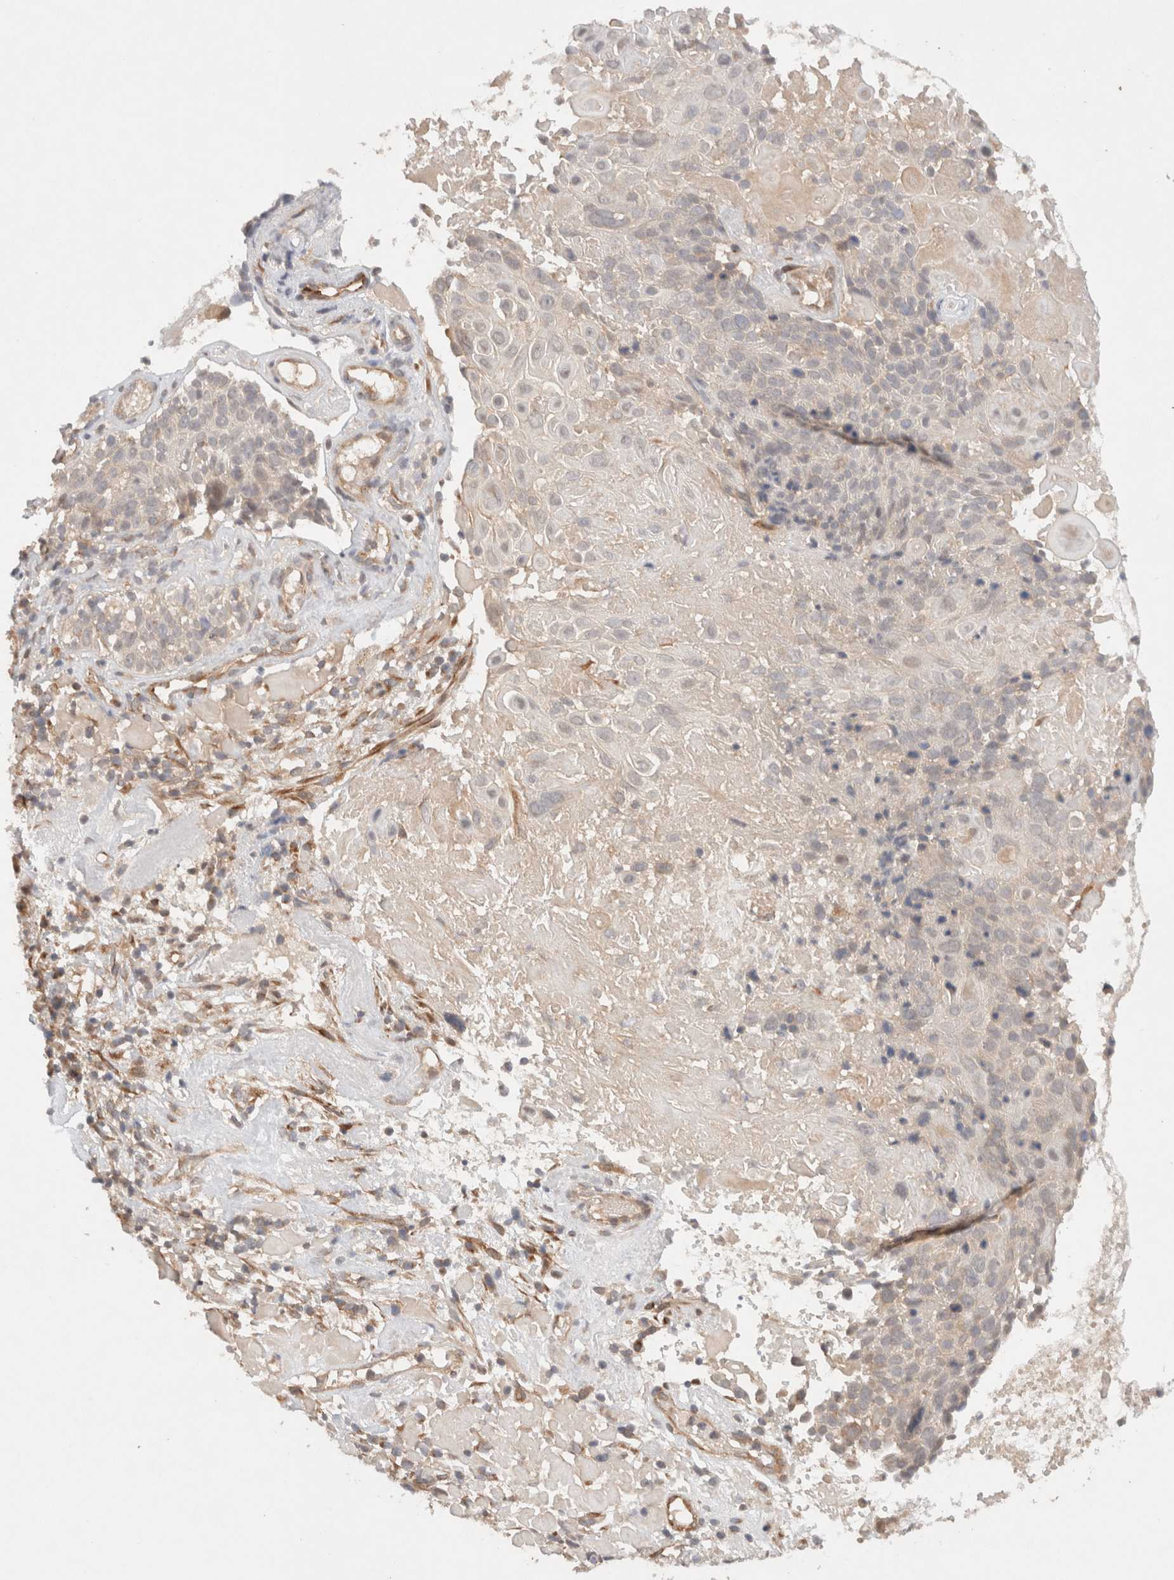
{"staining": {"intensity": "weak", "quantity": "<25%", "location": "cytoplasmic/membranous"}, "tissue": "cervical cancer", "cell_type": "Tumor cells", "image_type": "cancer", "snomed": [{"axis": "morphology", "description": "Squamous cell carcinoma, NOS"}, {"axis": "topography", "description": "Cervix"}], "caption": "An immunohistochemistry photomicrograph of squamous cell carcinoma (cervical) is shown. There is no staining in tumor cells of squamous cell carcinoma (cervical).", "gene": "KLHL20", "patient": {"sex": "female", "age": 74}}